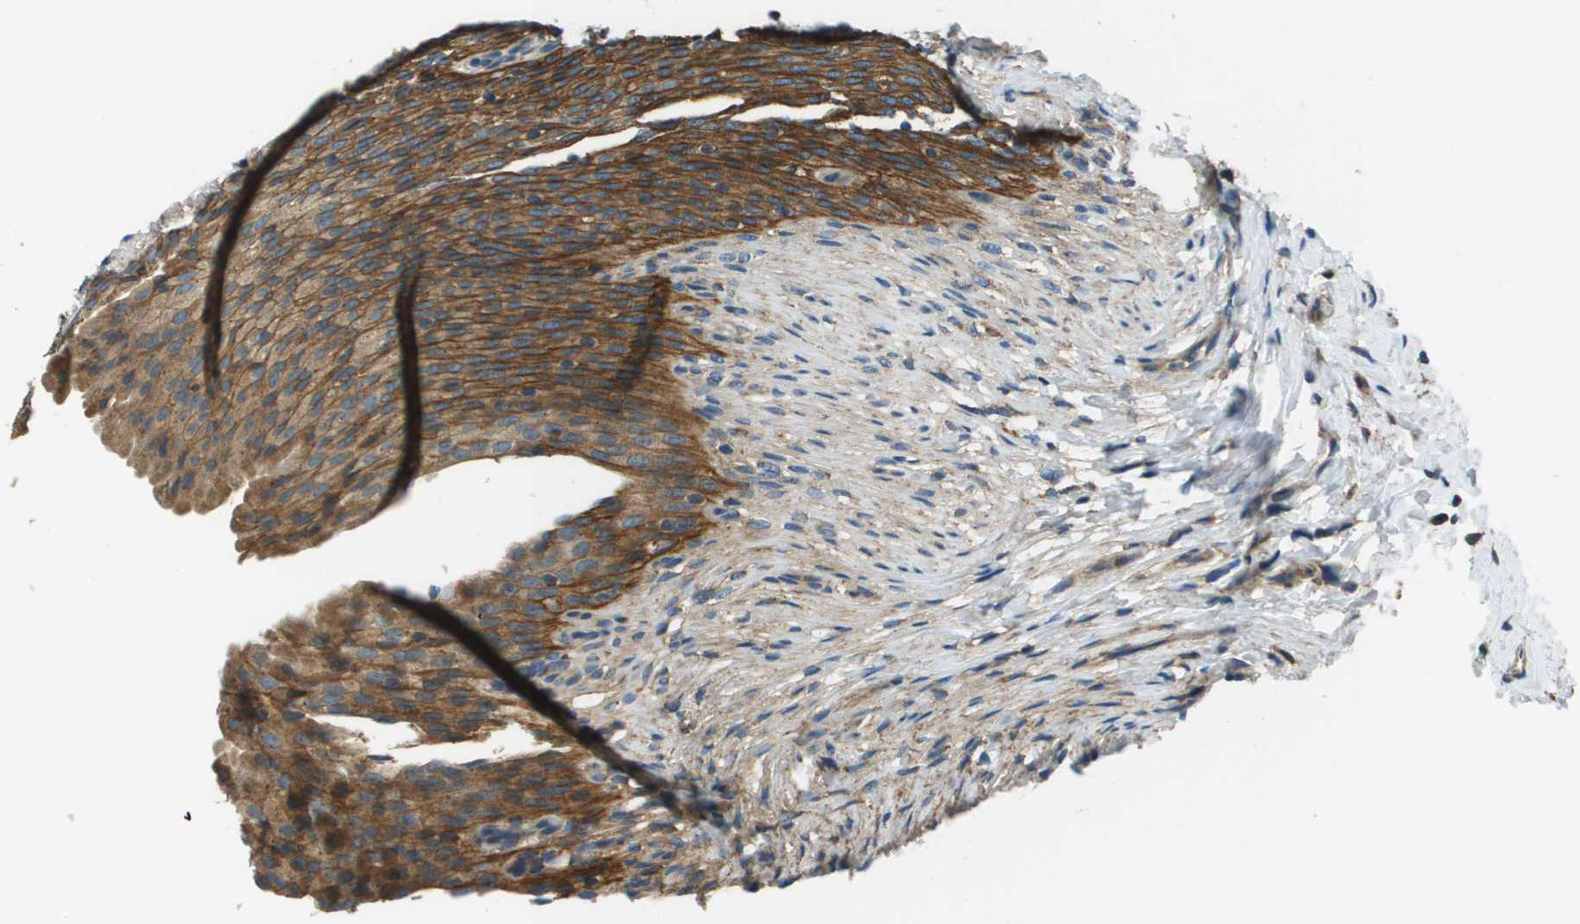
{"staining": {"intensity": "moderate", "quantity": ">75%", "location": "cytoplasmic/membranous"}, "tissue": "urinary bladder", "cell_type": "Urothelial cells", "image_type": "normal", "snomed": [{"axis": "morphology", "description": "Normal tissue, NOS"}, {"axis": "topography", "description": "Urinary bladder"}], "caption": "Immunohistochemistry histopathology image of unremarkable urinary bladder: human urinary bladder stained using IHC displays medium levels of moderate protein expression localized specifically in the cytoplasmic/membranous of urothelial cells, appearing as a cytoplasmic/membranous brown color.", "gene": "TMEM51", "patient": {"sex": "female", "age": 79}}